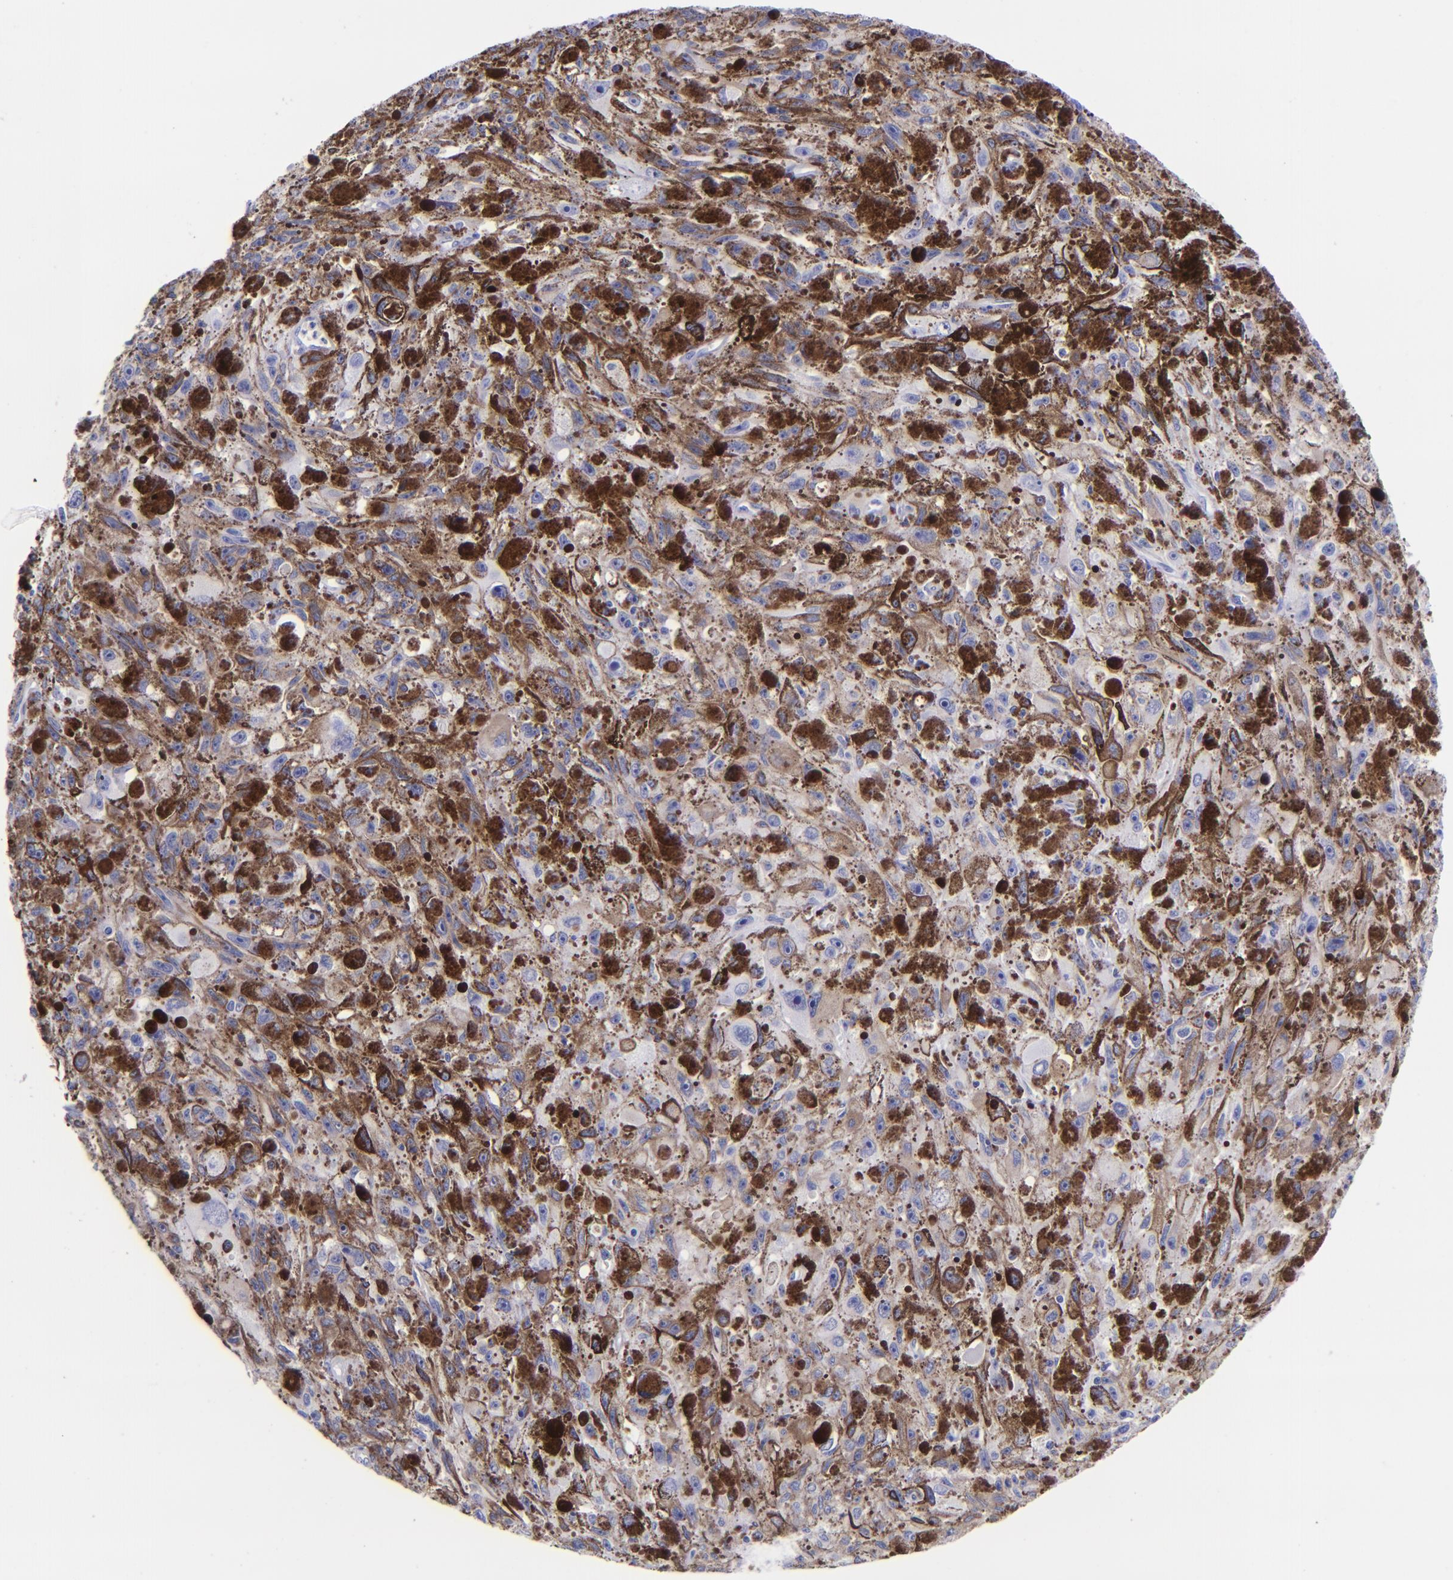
{"staining": {"intensity": "negative", "quantity": "none", "location": "none"}, "tissue": "melanoma", "cell_type": "Tumor cells", "image_type": "cancer", "snomed": [{"axis": "morphology", "description": "Malignant melanoma, NOS"}, {"axis": "topography", "description": "Skin"}], "caption": "Immunohistochemistry histopathology image of neoplastic tissue: human malignant melanoma stained with DAB displays no significant protein positivity in tumor cells. The staining was performed using DAB to visualize the protein expression in brown, while the nuclei were stained in blue with hematoxylin (Magnification: 20x).", "gene": "LAG3", "patient": {"sex": "female", "age": 104}}